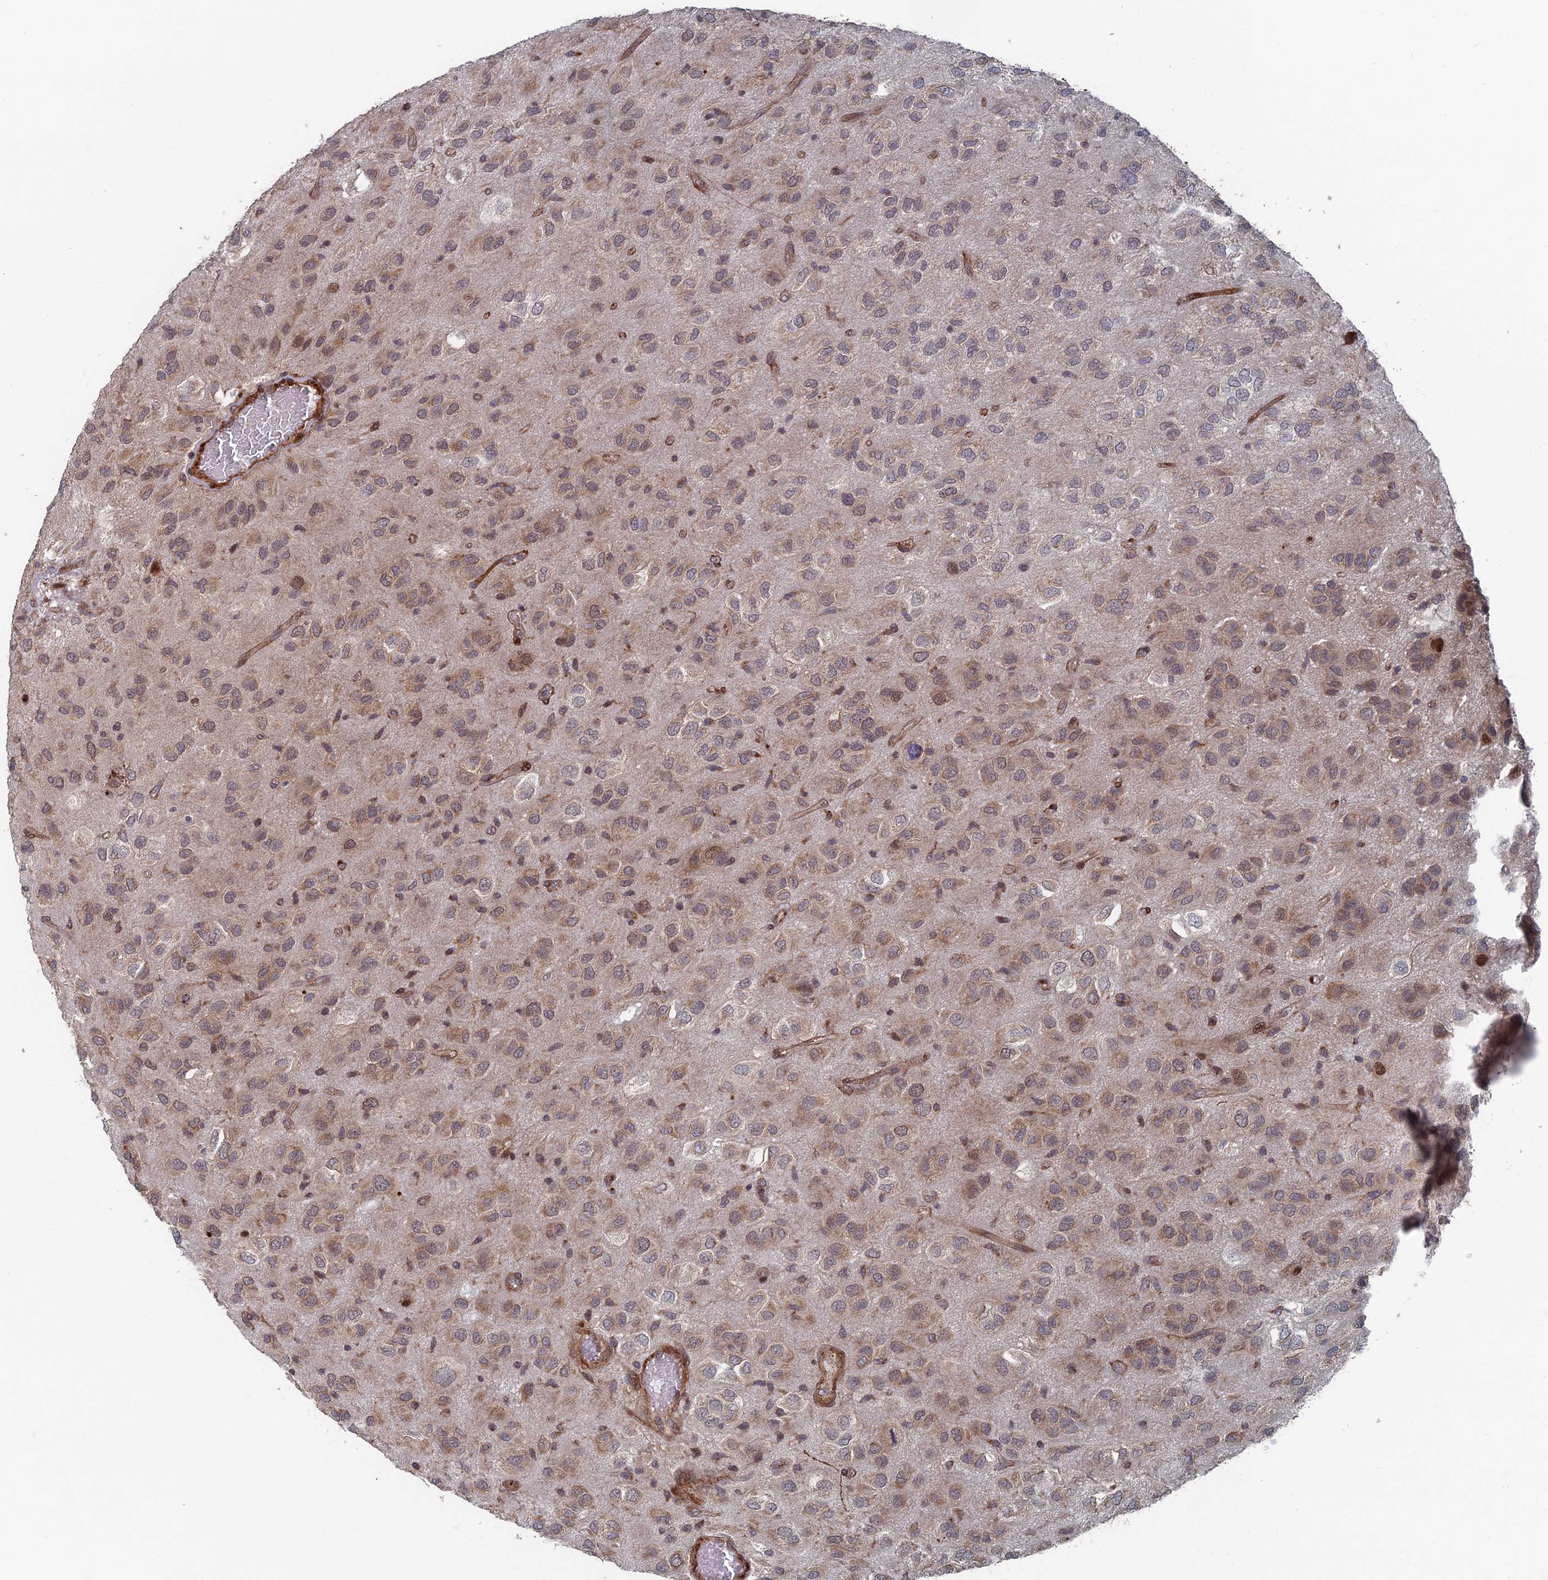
{"staining": {"intensity": "moderate", "quantity": "25%-75%", "location": "cytoplasmic/membranous"}, "tissue": "glioma", "cell_type": "Tumor cells", "image_type": "cancer", "snomed": [{"axis": "morphology", "description": "Glioma, malignant, Low grade"}, {"axis": "topography", "description": "Brain"}], "caption": "Glioma tissue shows moderate cytoplasmic/membranous expression in about 25%-75% of tumor cells, visualized by immunohistochemistry.", "gene": "GTF2IRD1", "patient": {"sex": "male", "age": 66}}